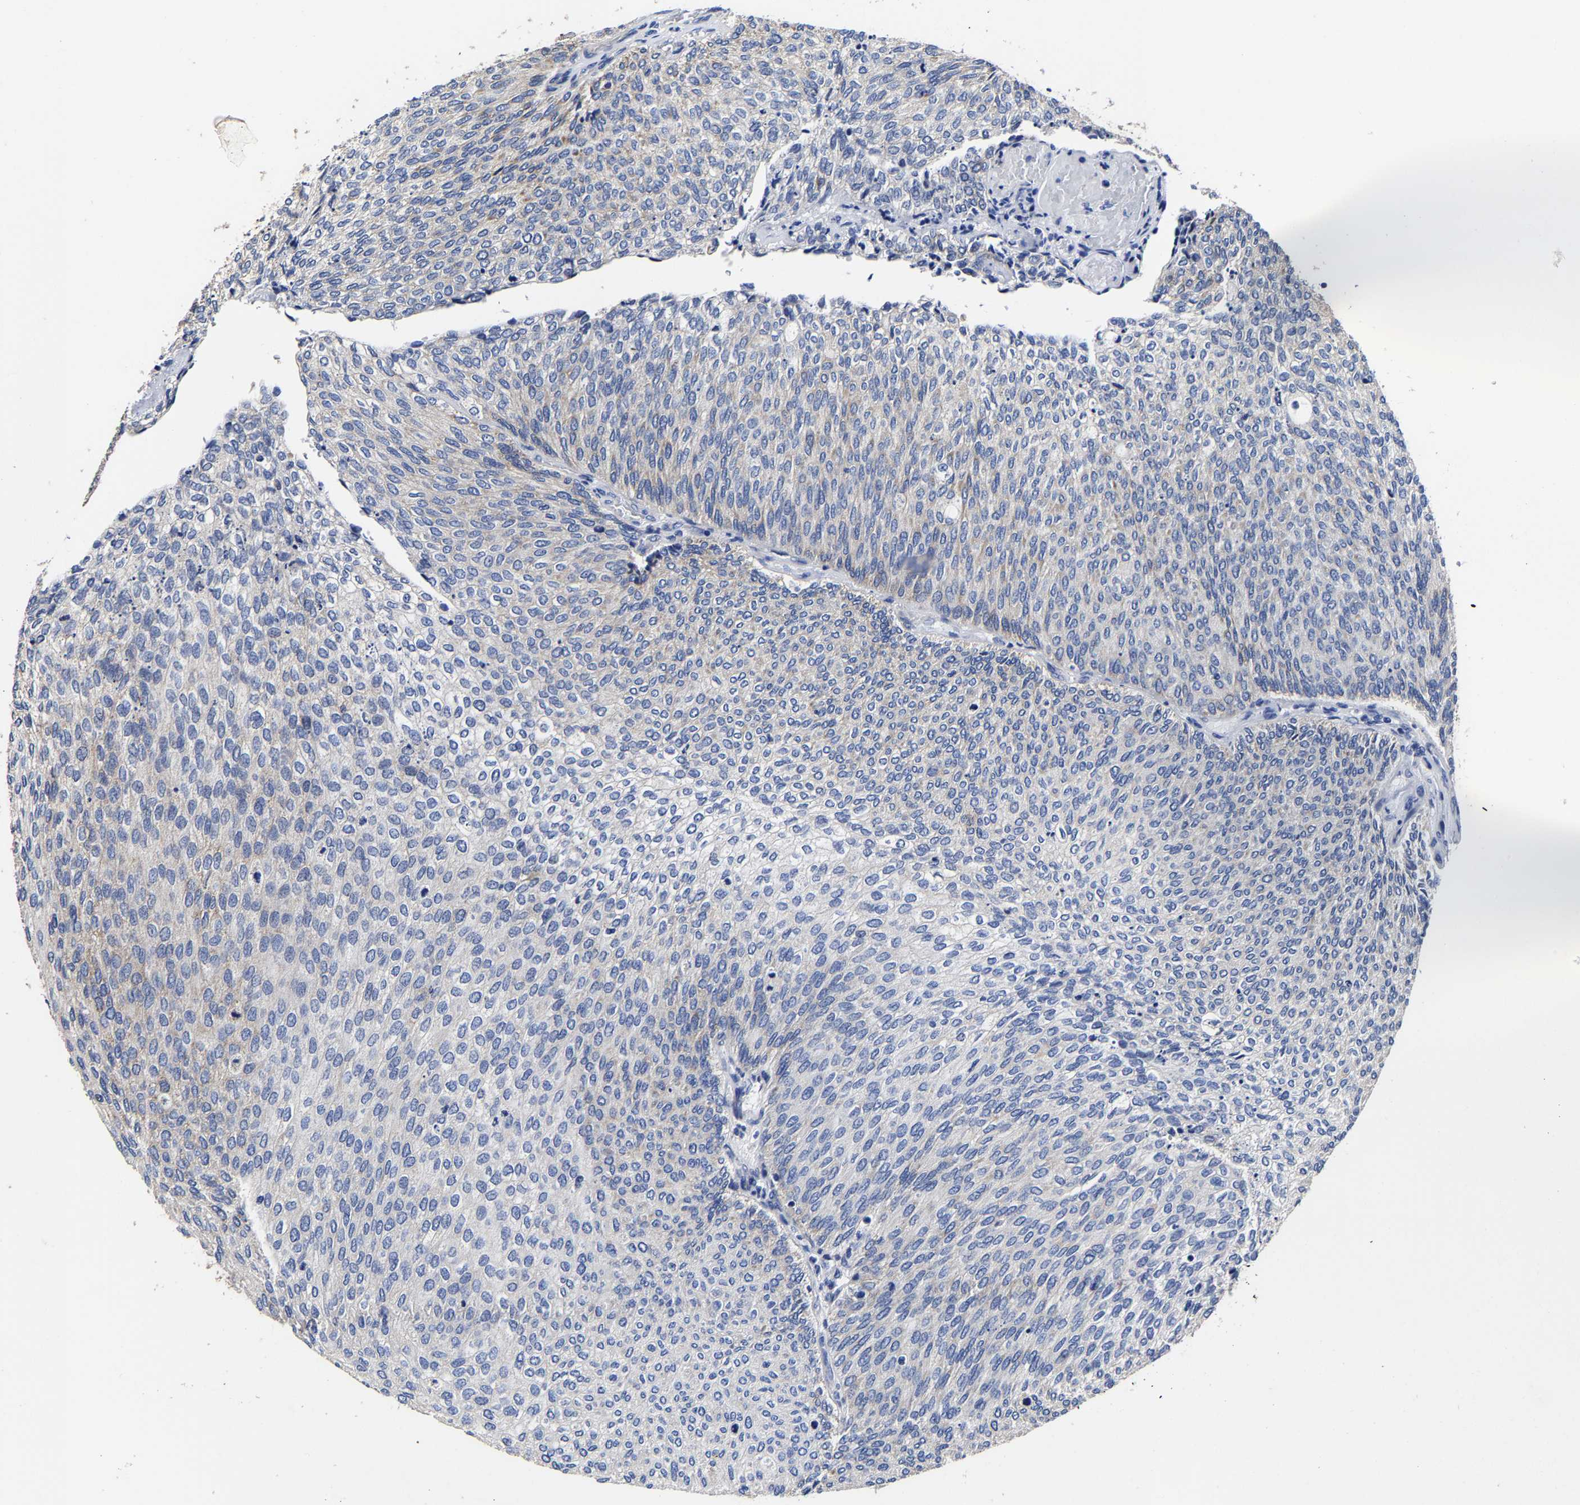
{"staining": {"intensity": "weak", "quantity": "<25%", "location": "cytoplasmic/membranous"}, "tissue": "urothelial cancer", "cell_type": "Tumor cells", "image_type": "cancer", "snomed": [{"axis": "morphology", "description": "Urothelial carcinoma, Low grade"}, {"axis": "topography", "description": "Urinary bladder"}], "caption": "Immunohistochemistry (IHC) micrograph of low-grade urothelial carcinoma stained for a protein (brown), which displays no staining in tumor cells.", "gene": "AASS", "patient": {"sex": "female", "age": 79}}